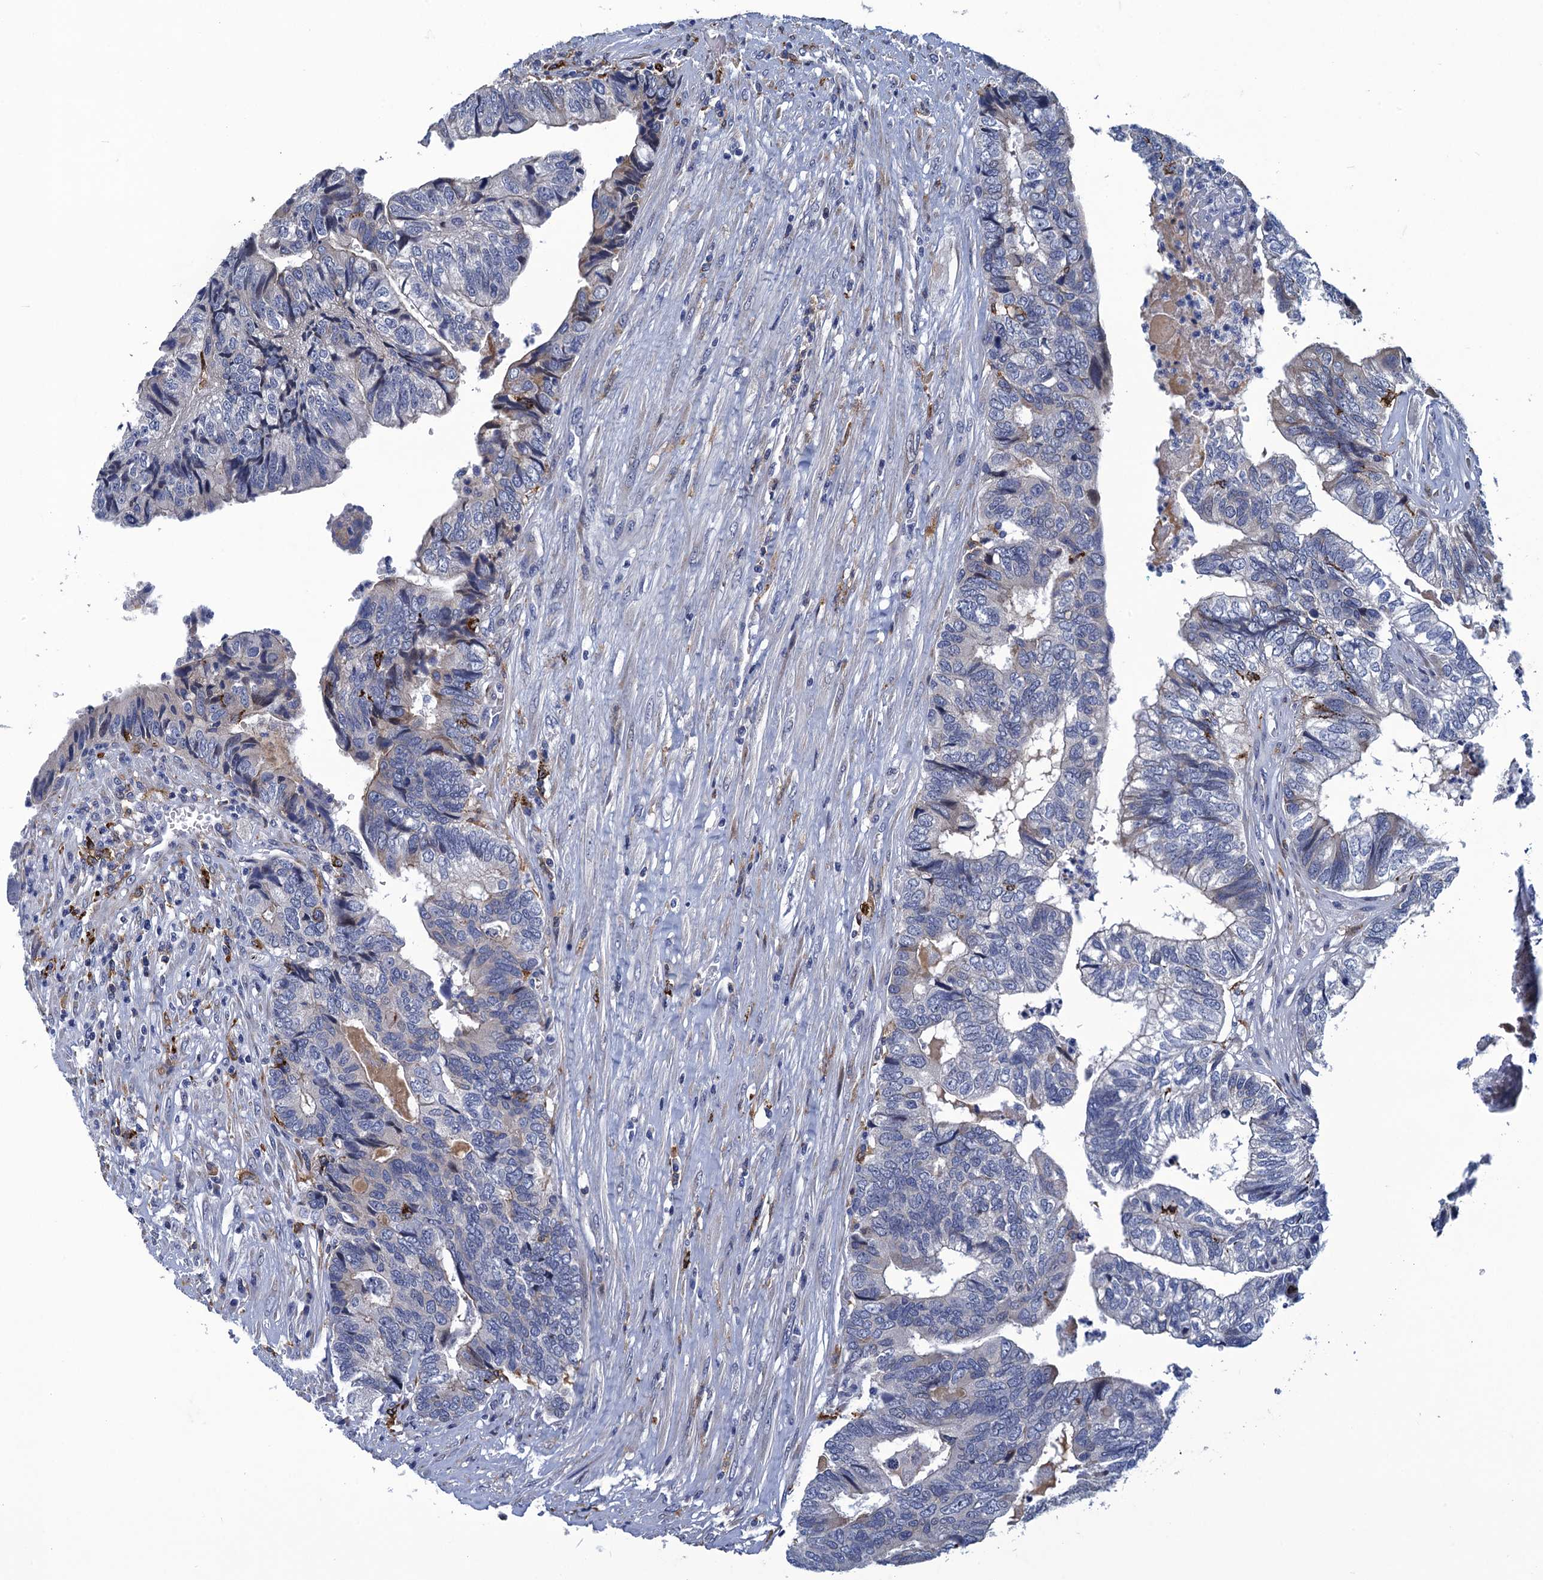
{"staining": {"intensity": "negative", "quantity": "none", "location": "none"}, "tissue": "colorectal cancer", "cell_type": "Tumor cells", "image_type": "cancer", "snomed": [{"axis": "morphology", "description": "Adenocarcinoma, NOS"}, {"axis": "topography", "description": "Colon"}], "caption": "Tumor cells show no significant staining in colorectal cancer (adenocarcinoma).", "gene": "DNHD1", "patient": {"sex": "female", "age": 67}}